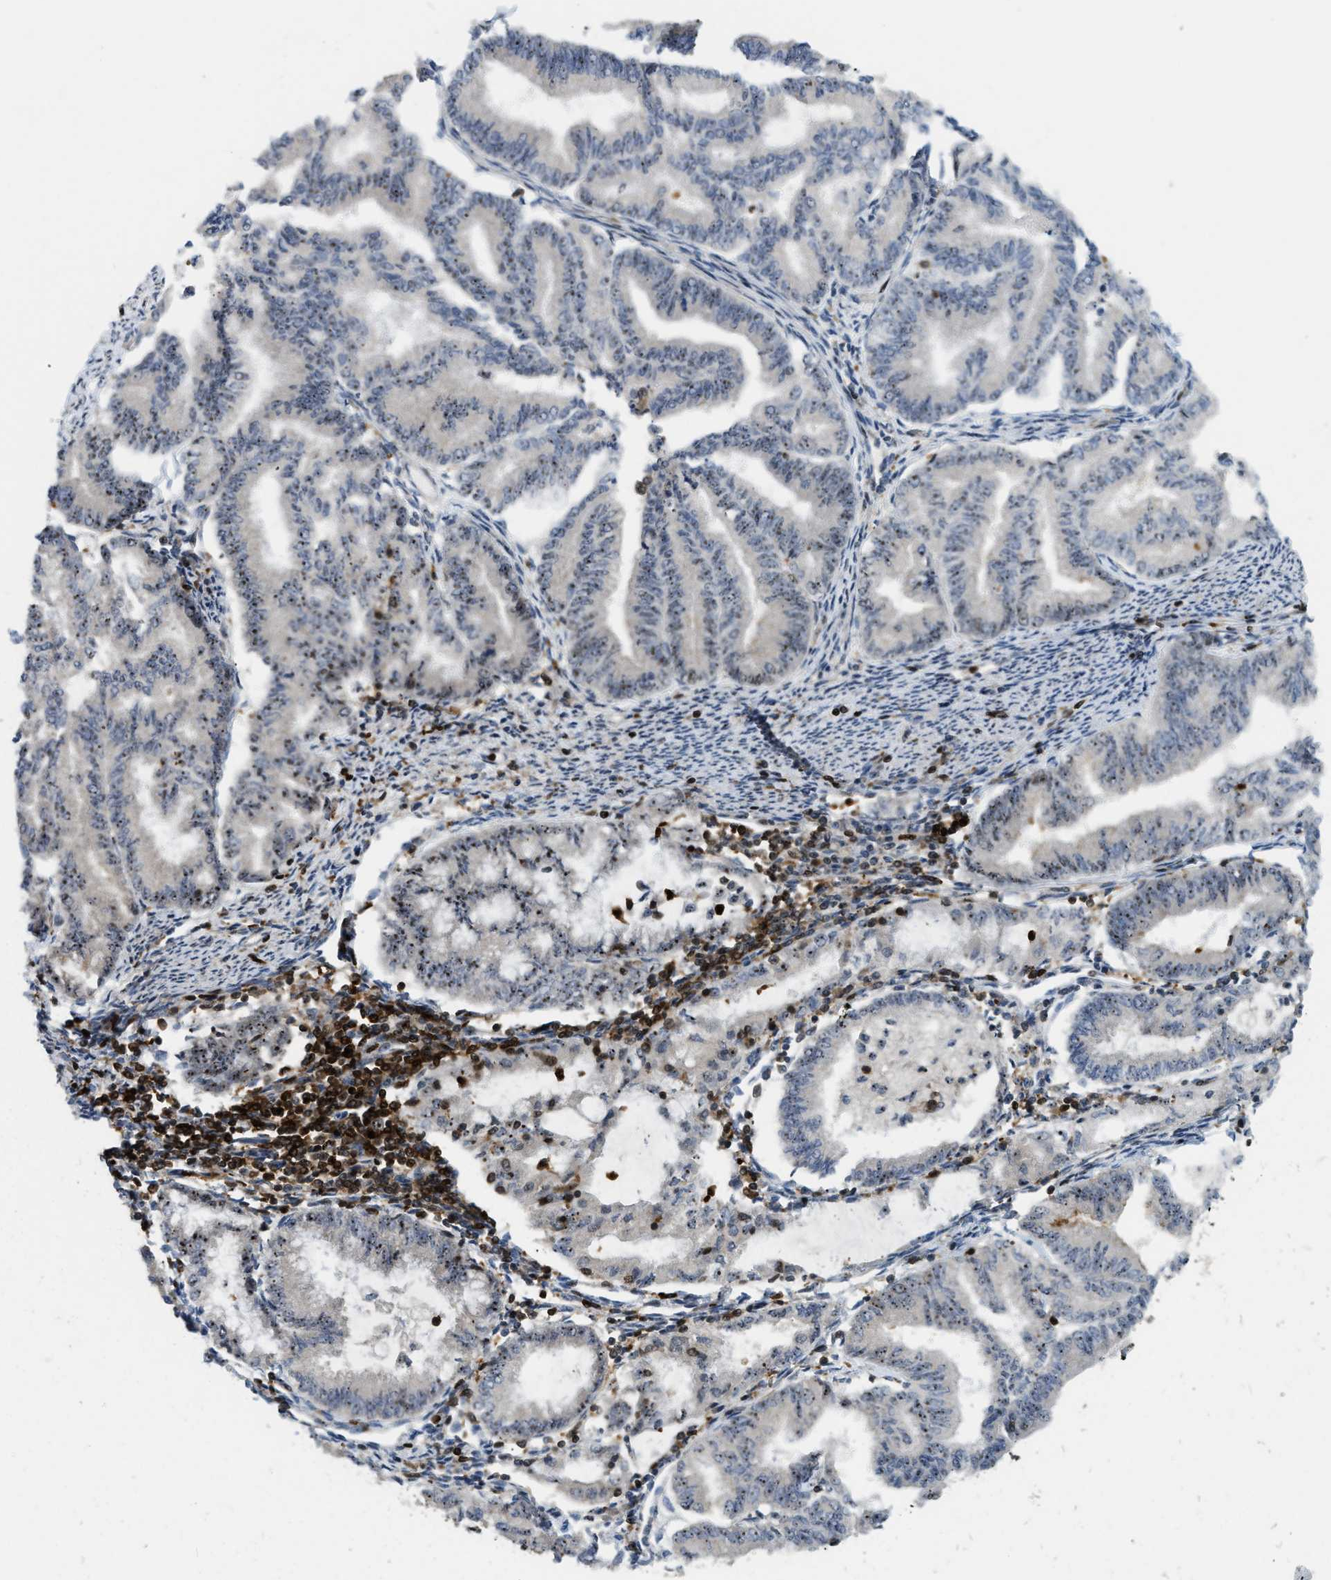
{"staining": {"intensity": "moderate", "quantity": "25%-75%", "location": "nuclear"}, "tissue": "endometrial cancer", "cell_type": "Tumor cells", "image_type": "cancer", "snomed": [{"axis": "morphology", "description": "Adenocarcinoma, NOS"}, {"axis": "topography", "description": "Endometrium"}], "caption": "This micrograph displays IHC staining of endometrial adenocarcinoma, with medium moderate nuclear expression in about 25%-75% of tumor cells.", "gene": "E2F1", "patient": {"sex": "female", "age": 79}}